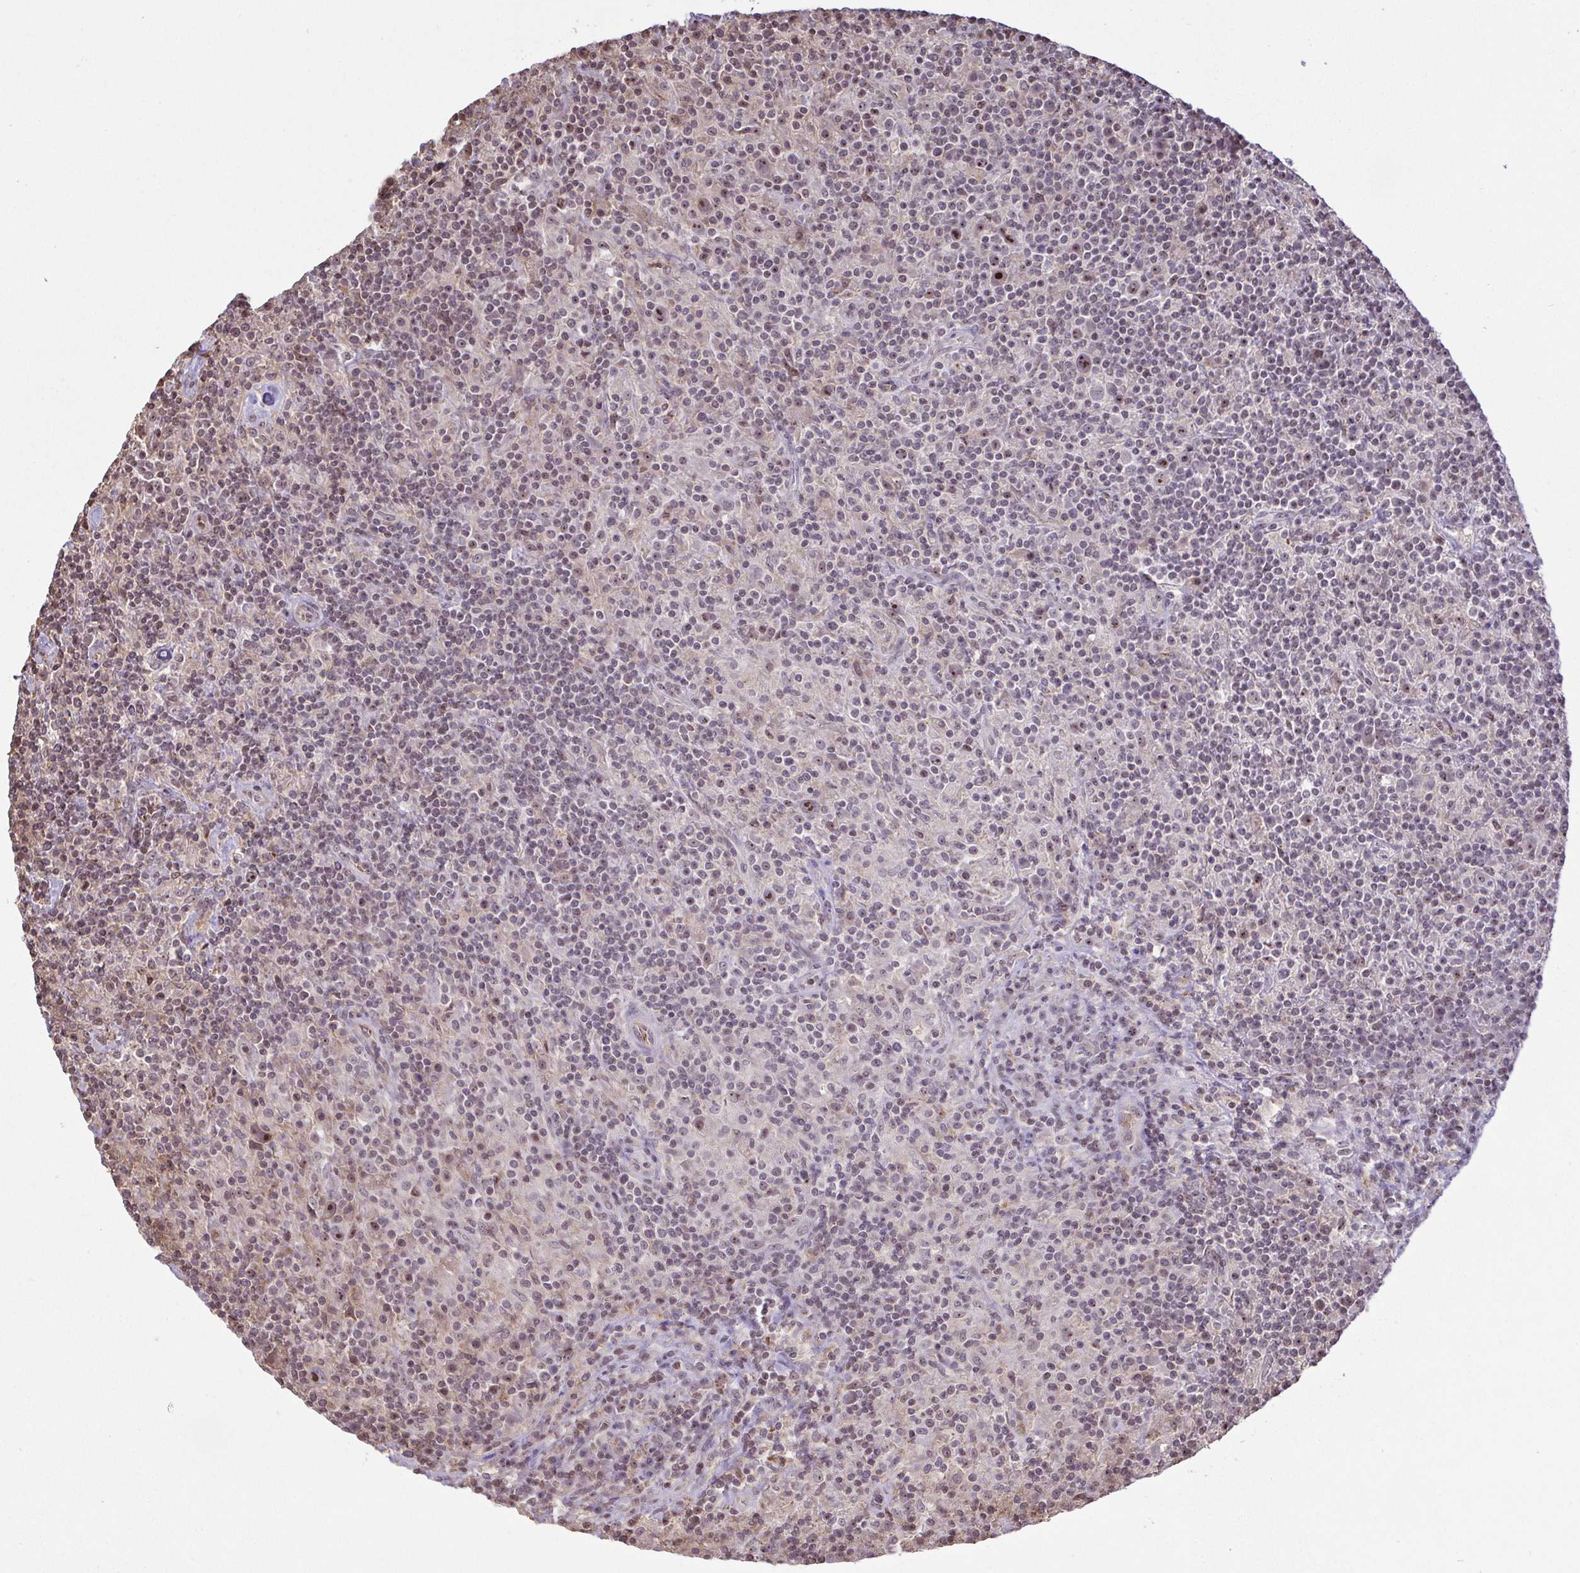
{"staining": {"intensity": "strong", "quantity": "25%-75%", "location": "nuclear"}, "tissue": "lymphoma", "cell_type": "Tumor cells", "image_type": "cancer", "snomed": [{"axis": "morphology", "description": "Hodgkin's disease, NOS"}, {"axis": "topography", "description": "Lymph node"}], "caption": "Immunohistochemistry micrograph of Hodgkin's disease stained for a protein (brown), which shows high levels of strong nuclear positivity in approximately 25%-75% of tumor cells.", "gene": "RSL24D1", "patient": {"sex": "male", "age": 70}}